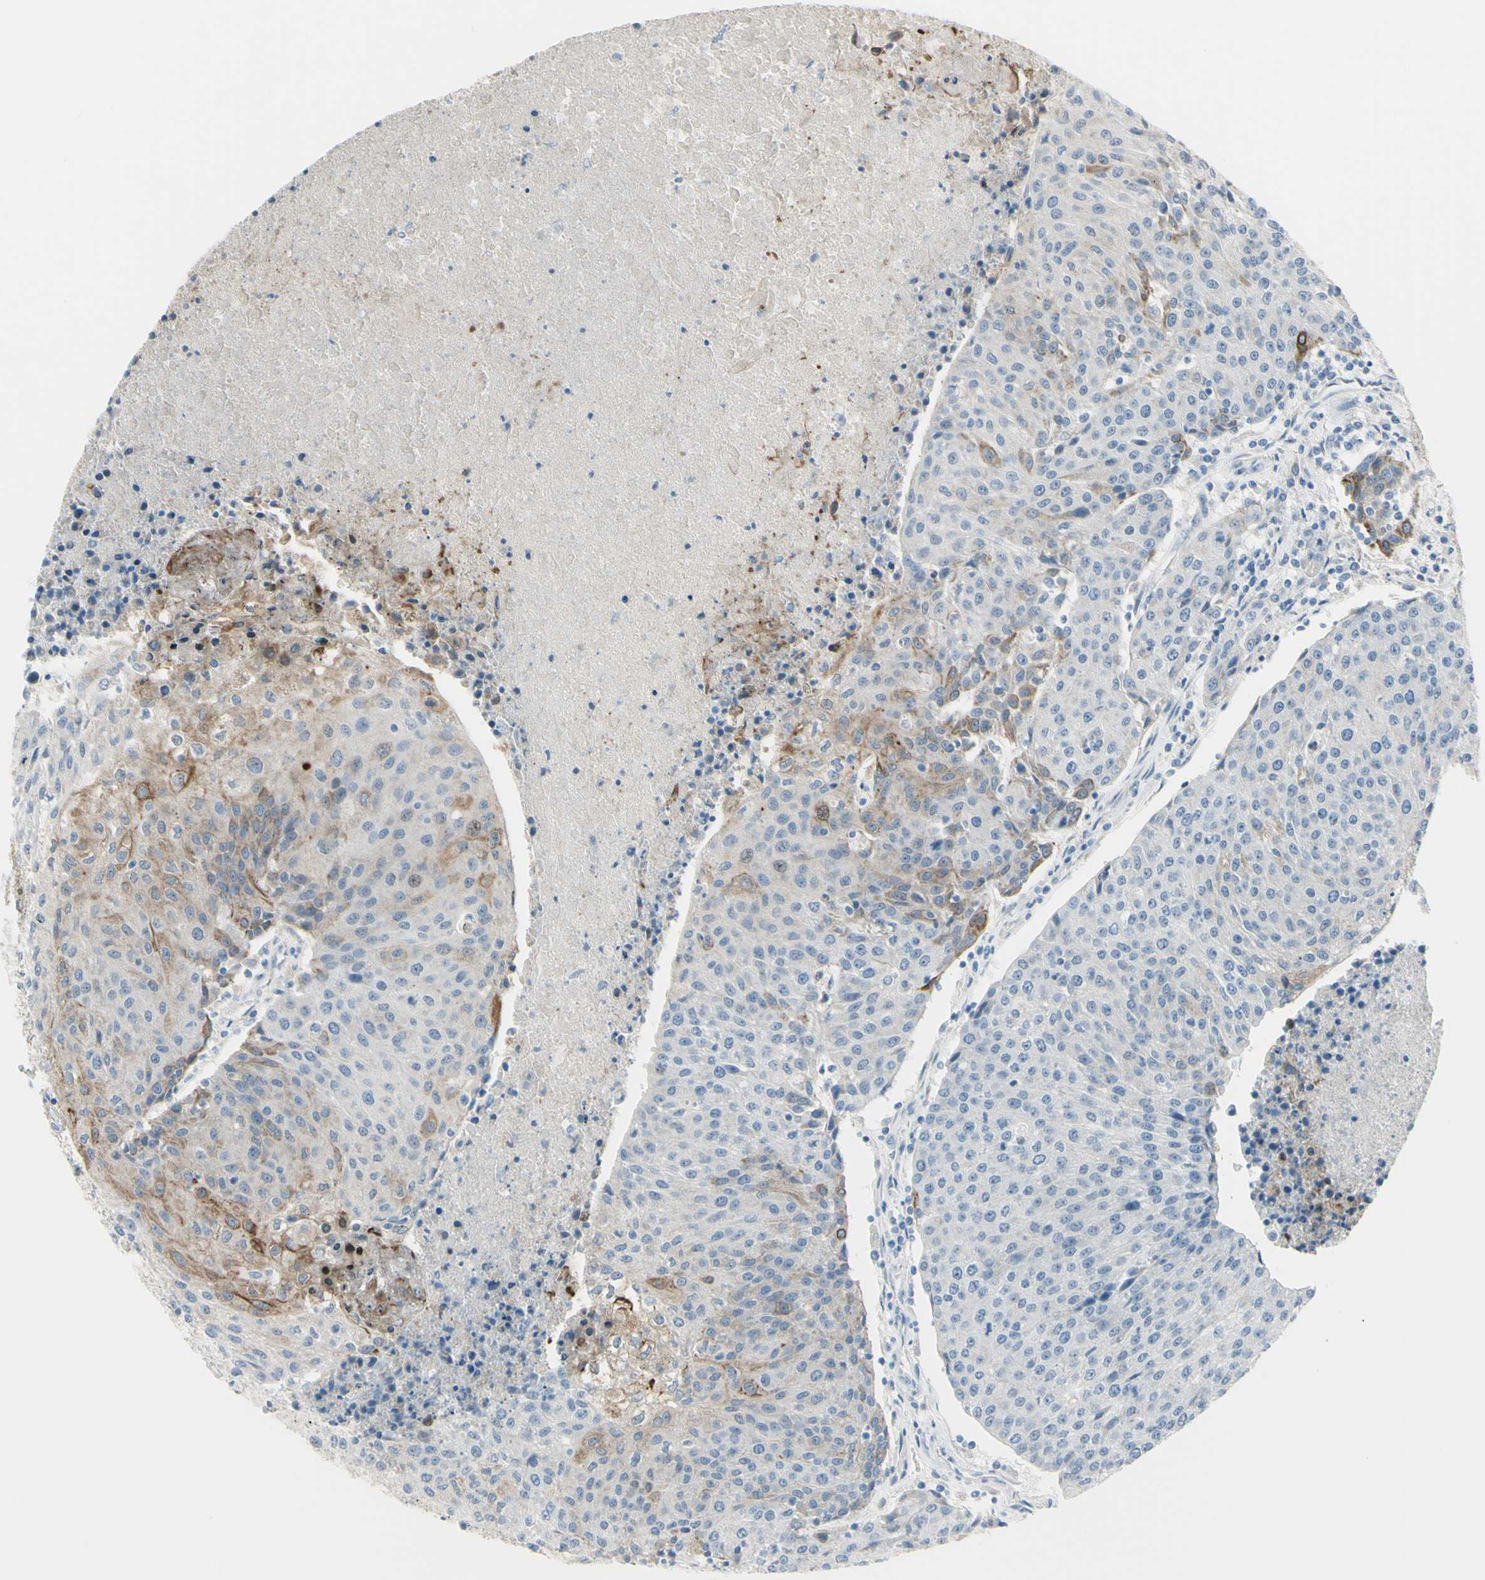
{"staining": {"intensity": "moderate", "quantity": "<25%", "location": "cytoplasmic/membranous,nuclear"}, "tissue": "urothelial cancer", "cell_type": "Tumor cells", "image_type": "cancer", "snomed": [{"axis": "morphology", "description": "Urothelial carcinoma, High grade"}, {"axis": "topography", "description": "Urinary bladder"}], "caption": "Immunohistochemistry (IHC) (DAB) staining of high-grade urothelial carcinoma demonstrates moderate cytoplasmic/membranous and nuclear protein staining in approximately <25% of tumor cells.", "gene": "ZNF557", "patient": {"sex": "female", "age": 85}}